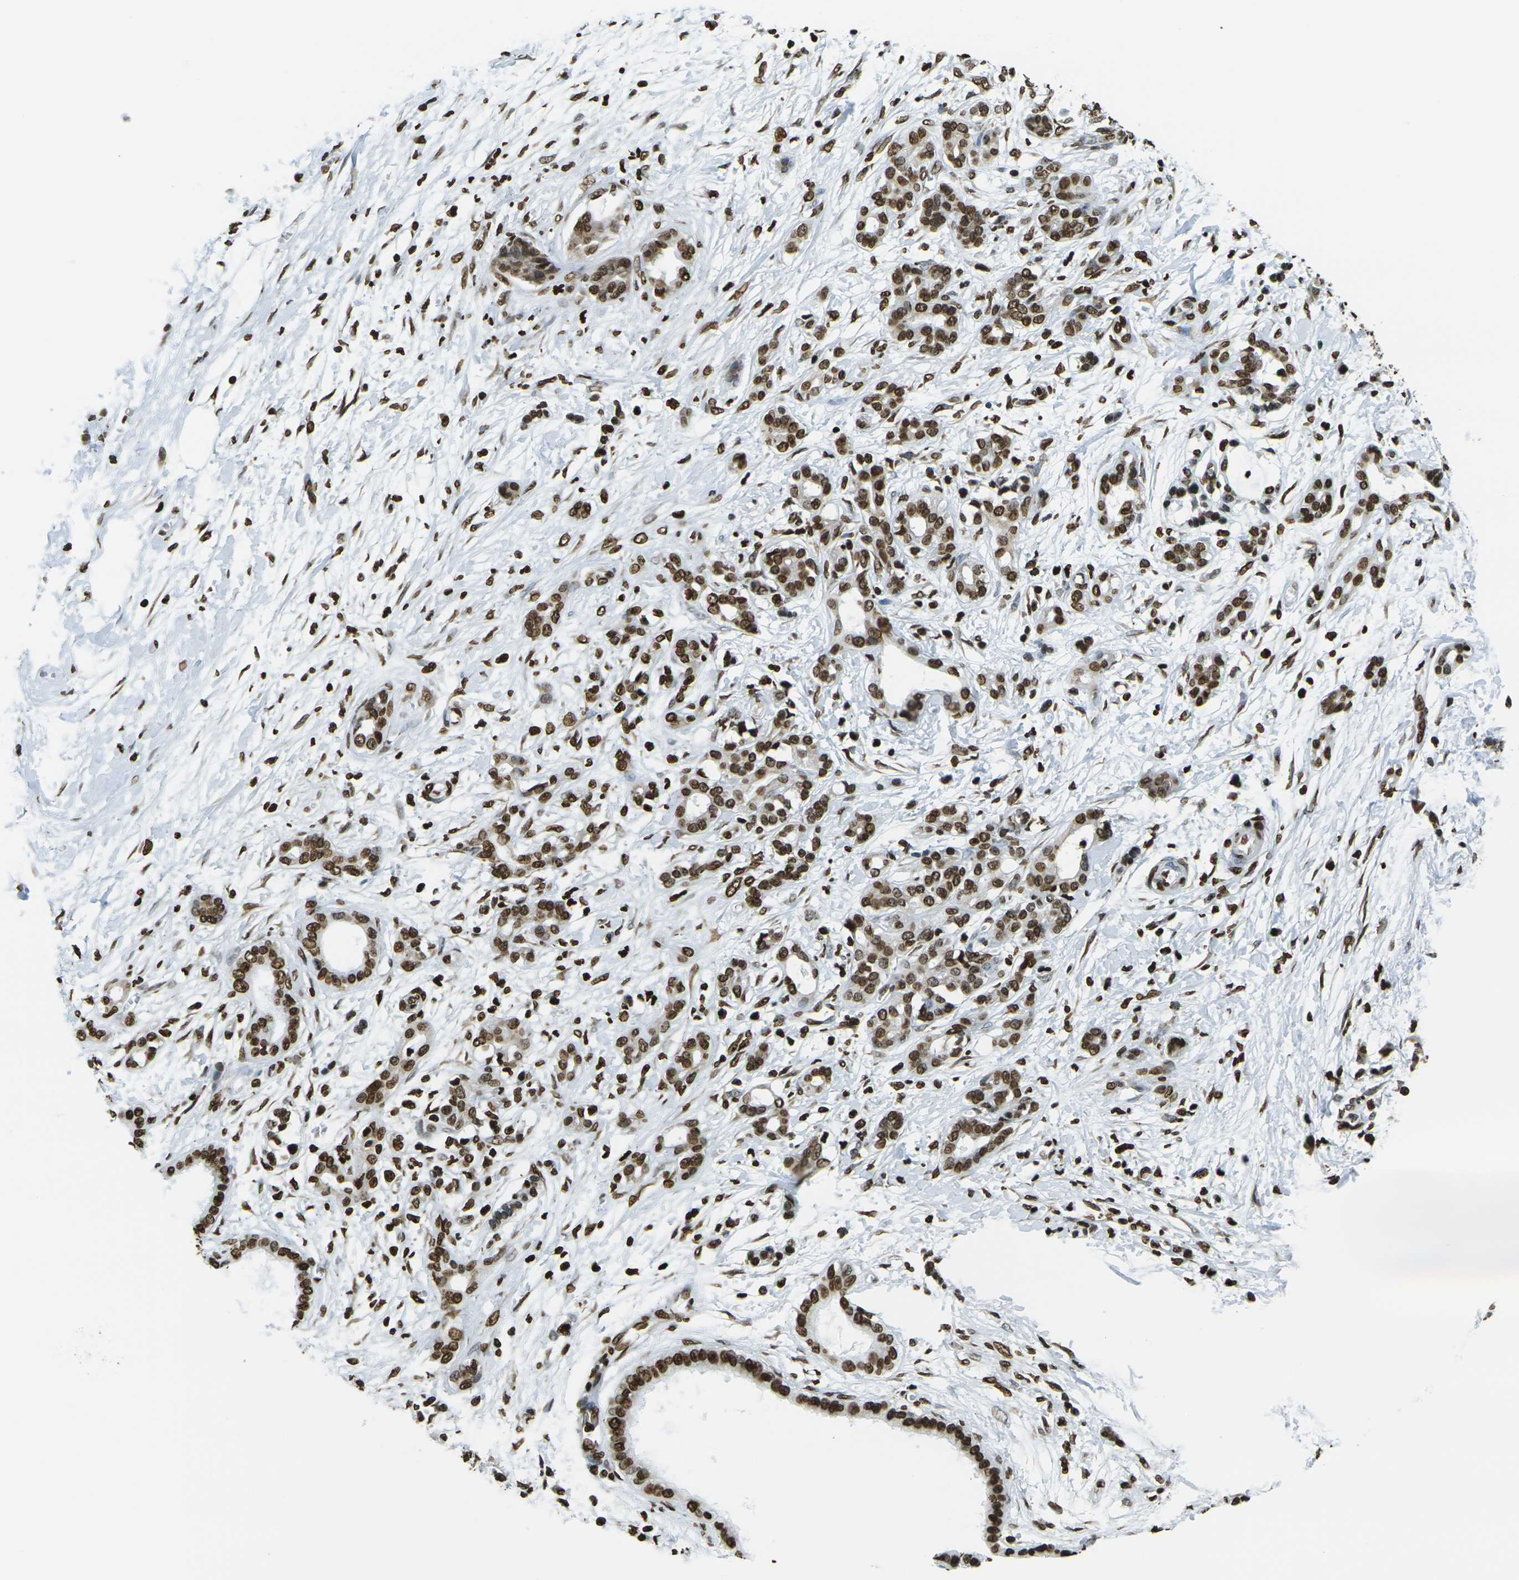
{"staining": {"intensity": "moderate", "quantity": ">75%", "location": "nuclear"}, "tissue": "pancreatic cancer", "cell_type": "Tumor cells", "image_type": "cancer", "snomed": [{"axis": "morphology", "description": "Adenocarcinoma, NOS"}, {"axis": "topography", "description": "Pancreas"}], "caption": "Immunohistochemical staining of pancreatic adenocarcinoma displays medium levels of moderate nuclear protein expression in about >75% of tumor cells.", "gene": "H1-2", "patient": {"sex": "male", "age": 56}}